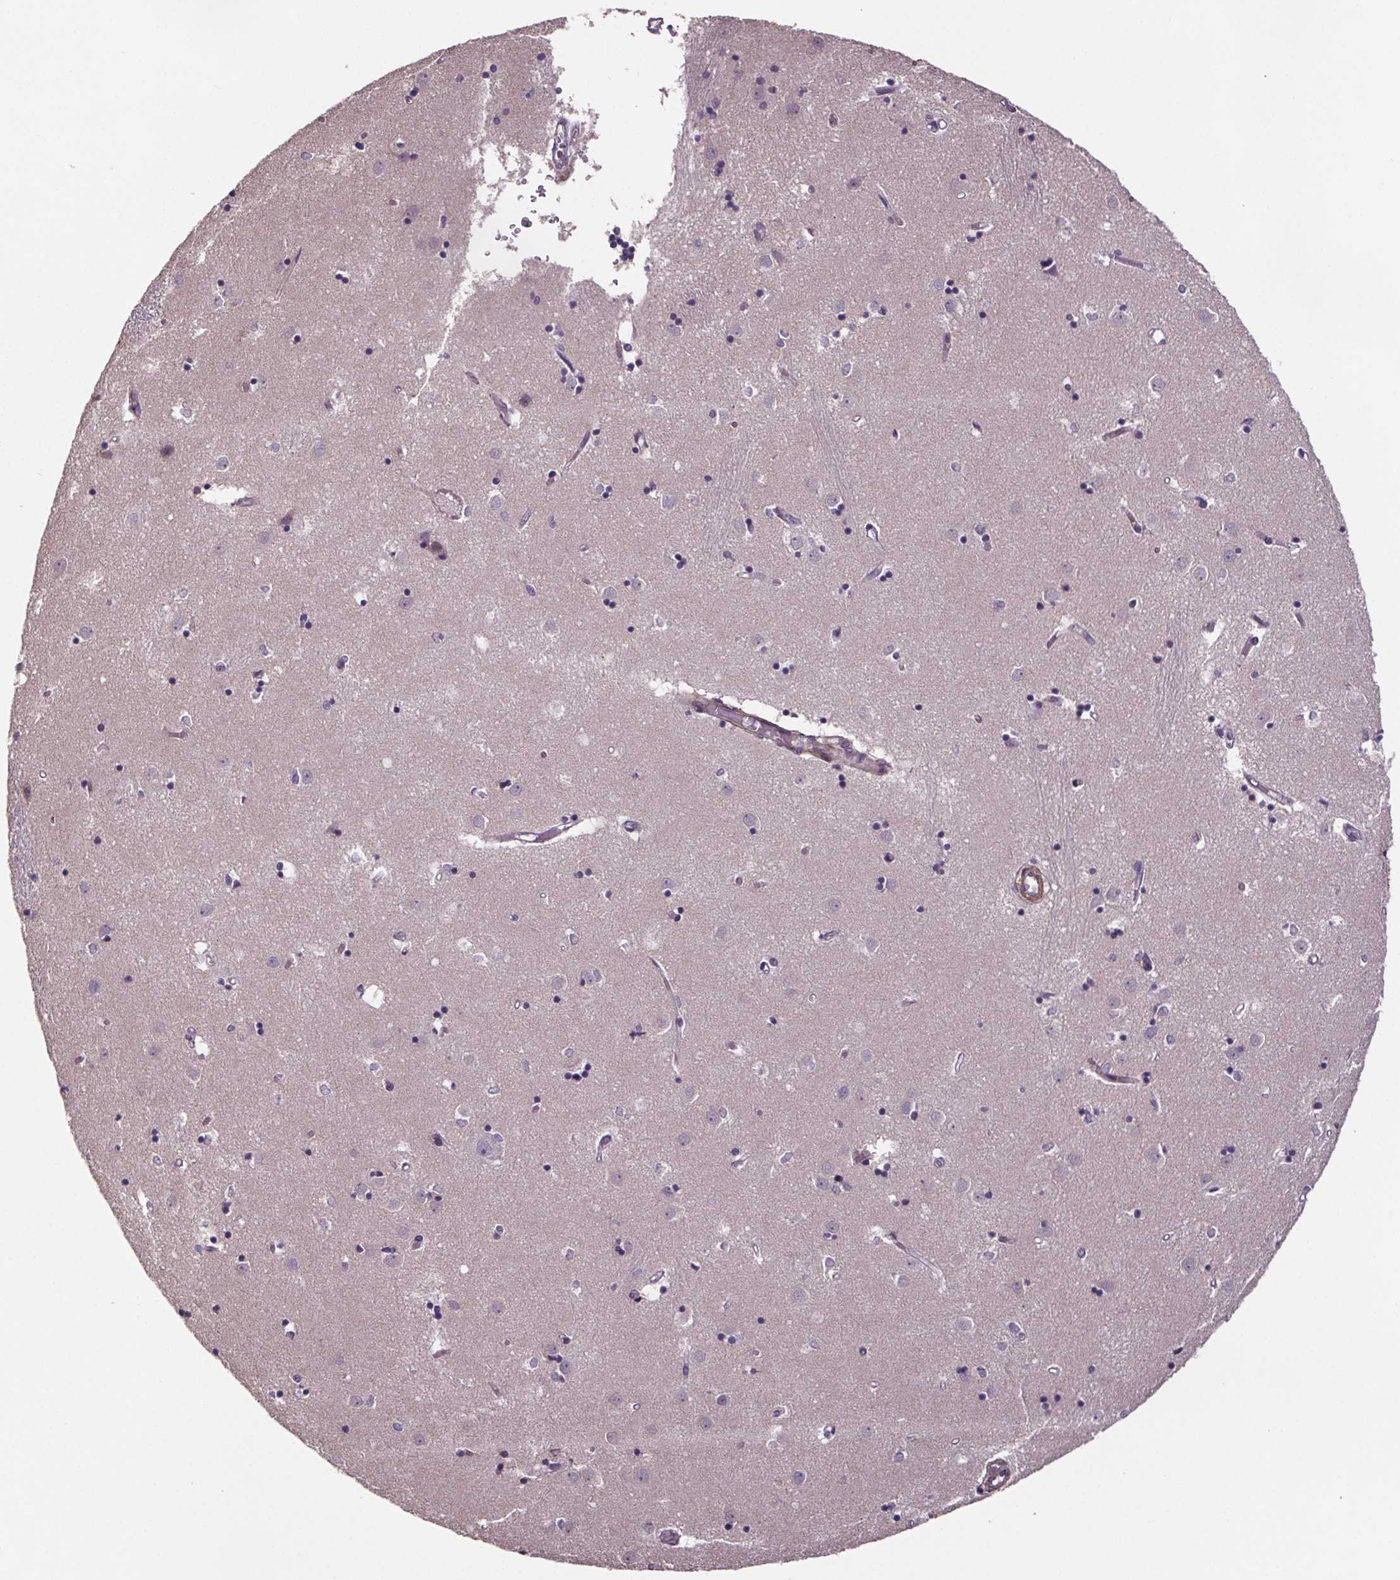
{"staining": {"intensity": "negative", "quantity": "none", "location": "none"}, "tissue": "caudate", "cell_type": "Glial cells", "image_type": "normal", "snomed": [{"axis": "morphology", "description": "Normal tissue, NOS"}, {"axis": "topography", "description": "Lateral ventricle wall"}], "caption": "Human caudate stained for a protein using immunohistochemistry (IHC) shows no expression in glial cells.", "gene": "CLN3", "patient": {"sex": "male", "age": 54}}